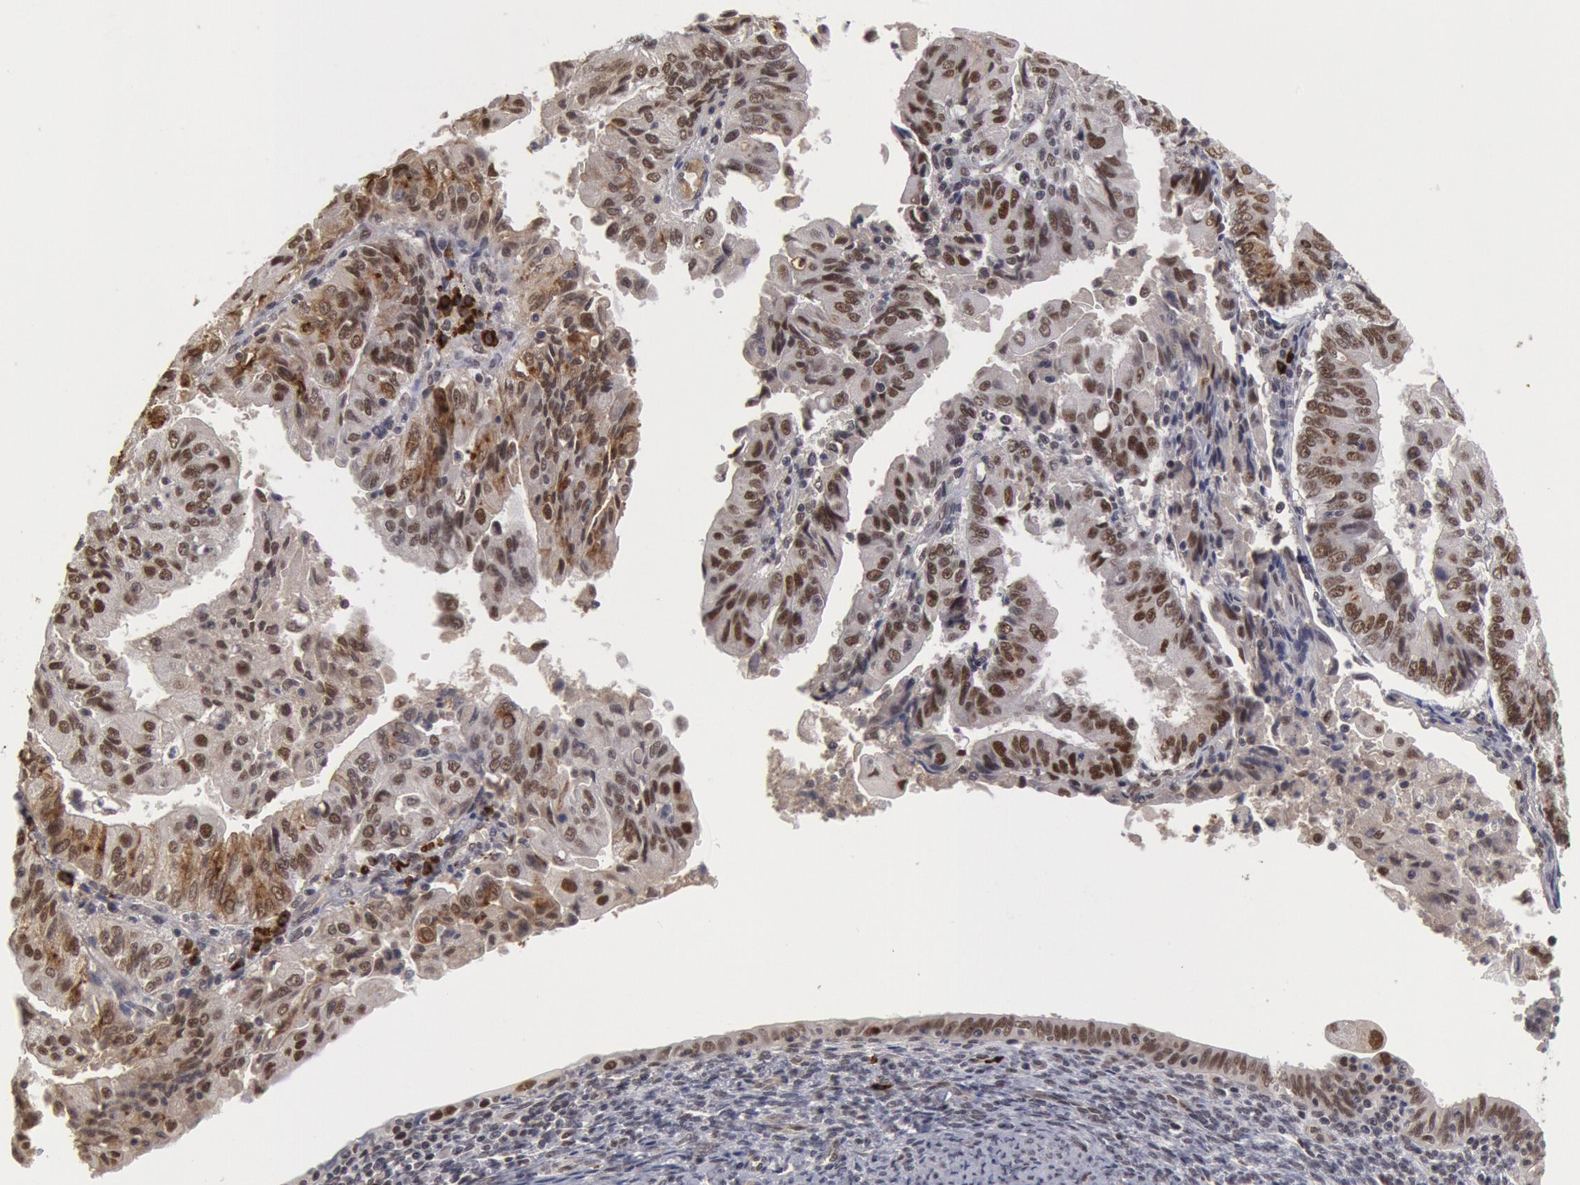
{"staining": {"intensity": "moderate", "quantity": "25%-75%", "location": "nuclear"}, "tissue": "endometrial cancer", "cell_type": "Tumor cells", "image_type": "cancer", "snomed": [{"axis": "morphology", "description": "Adenocarcinoma, NOS"}, {"axis": "topography", "description": "Endometrium"}], "caption": "Endometrial cancer stained with a protein marker displays moderate staining in tumor cells.", "gene": "PPP4R3B", "patient": {"sex": "female", "age": 75}}